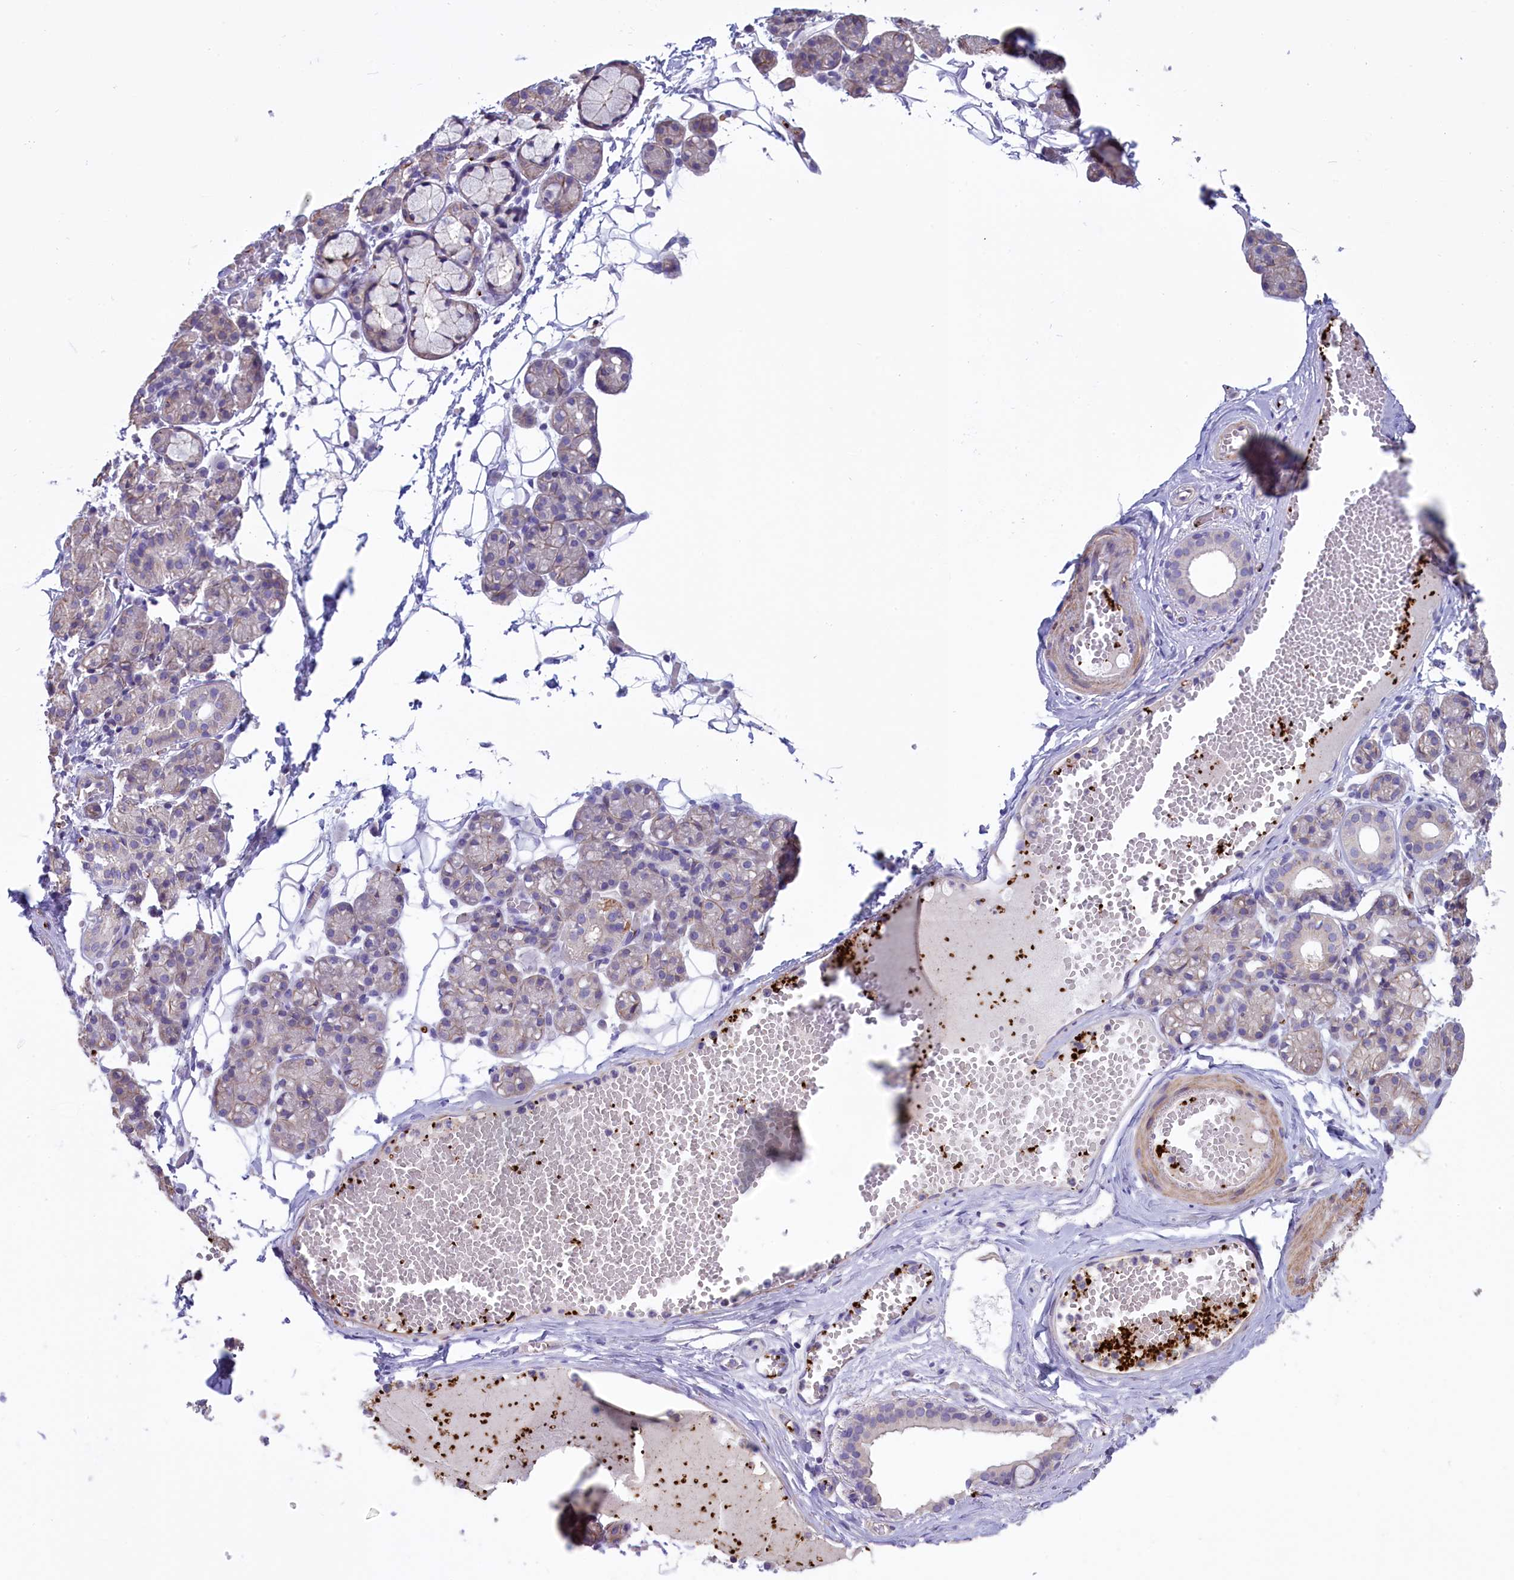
{"staining": {"intensity": "weak", "quantity": "<25%", "location": "cytoplasmic/membranous"}, "tissue": "salivary gland", "cell_type": "Glandular cells", "image_type": "normal", "snomed": [{"axis": "morphology", "description": "Normal tissue, NOS"}, {"axis": "topography", "description": "Salivary gland"}], "caption": "Immunohistochemistry (IHC) micrograph of normal salivary gland stained for a protein (brown), which displays no positivity in glandular cells.", "gene": "HEATR3", "patient": {"sex": "male", "age": 63}}